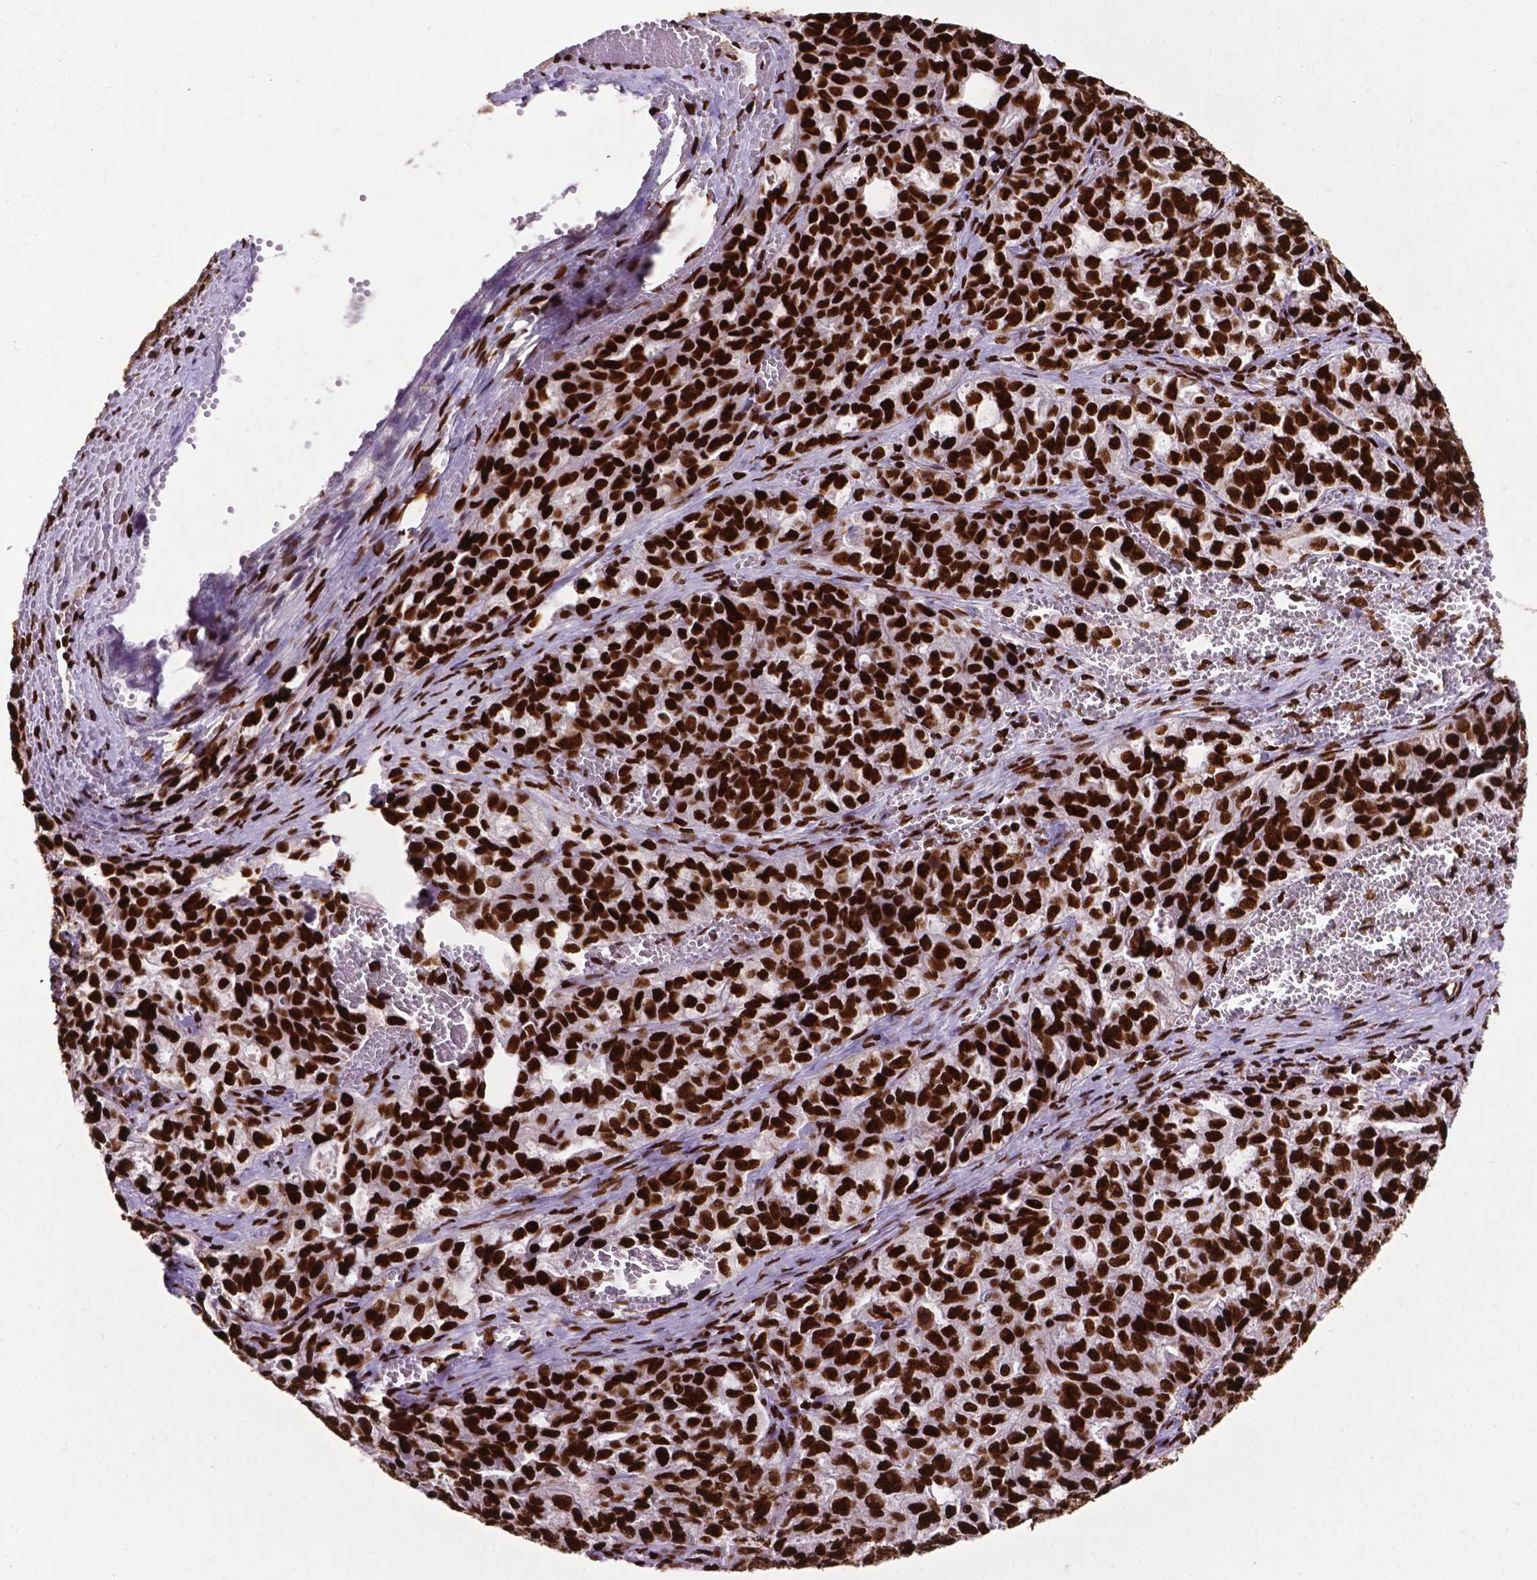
{"staining": {"intensity": "strong", "quantity": ">75%", "location": "nuclear"}, "tissue": "ovarian cancer", "cell_type": "Tumor cells", "image_type": "cancer", "snomed": [{"axis": "morphology", "description": "Cystadenocarcinoma, serous, NOS"}, {"axis": "topography", "description": "Ovary"}], "caption": "Immunohistochemical staining of serous cystadenocarcinoma (ovarian) reveals high levels of strong nuclear staining in about >75% of tumor cells. Nuclei are stained in blue.", "gene": "SMIM5", "patient": {"sex": "female", "age": 51}}